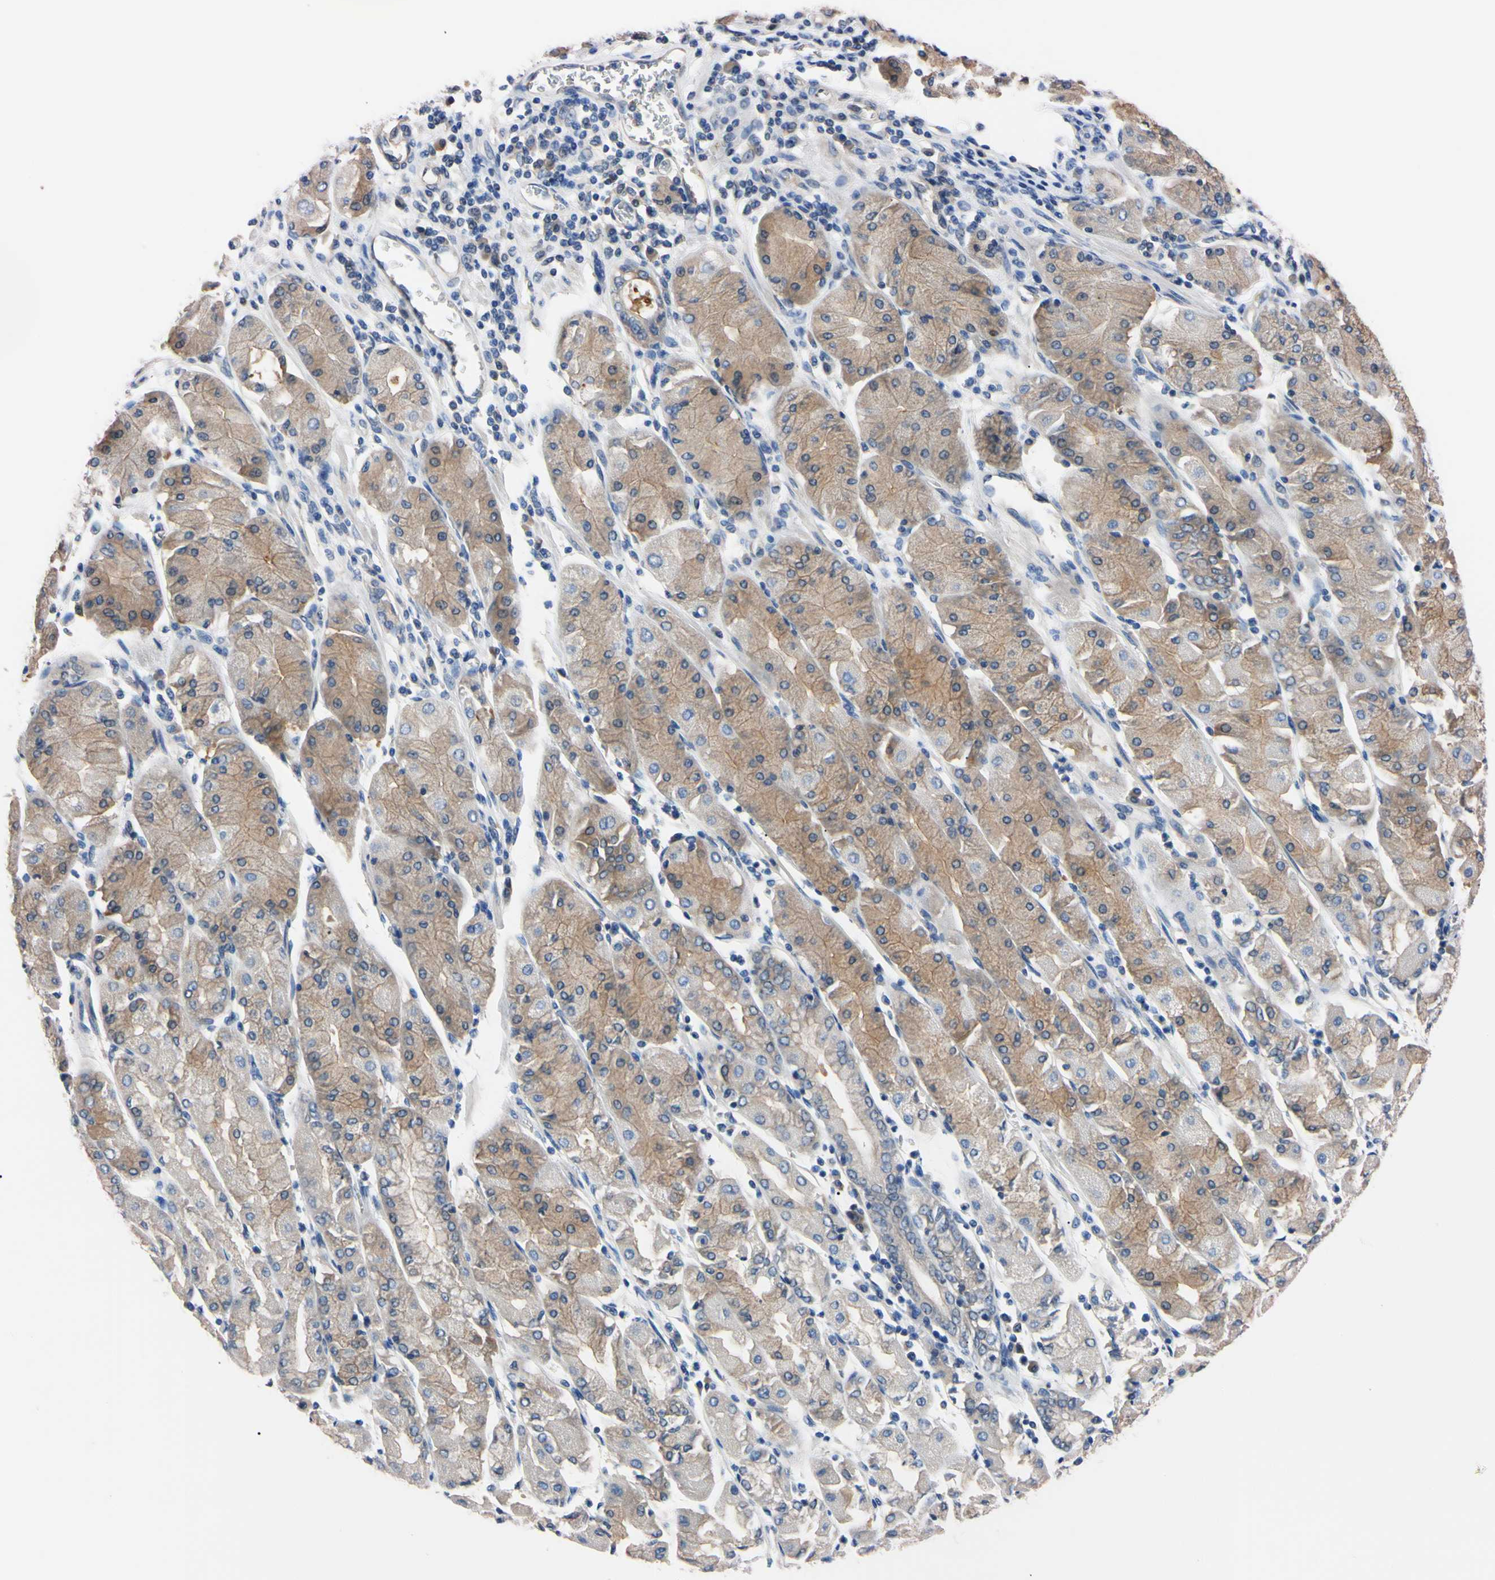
{"staining": {"intensity": "moderate", "quantity": "<25%", "location": "cytoplasmic/membranous"}, "tissue": "stomach cancer", "cell_type": "Tumor cells", "image_type": "cancer", "snomed": [{"axis": "morphology", "description": "Normal tissue, NOS"}, {"axis": "morphology", "description": "Adenocarcinoma, NOS"}, {"axis": "topography", "description": "Stomach, upper"}, {"axis": "topography", "description": "Stomach"}], "caption": "Moderate cytoplasmic/membranous expression for a protein is appreciated in about <25% of tumor cells of stomach cancer (adenocarcinoma) using immunohistochemistry (IHC).", "gene": "RARS1", "patient": {"sex": "male", "age": 59}}